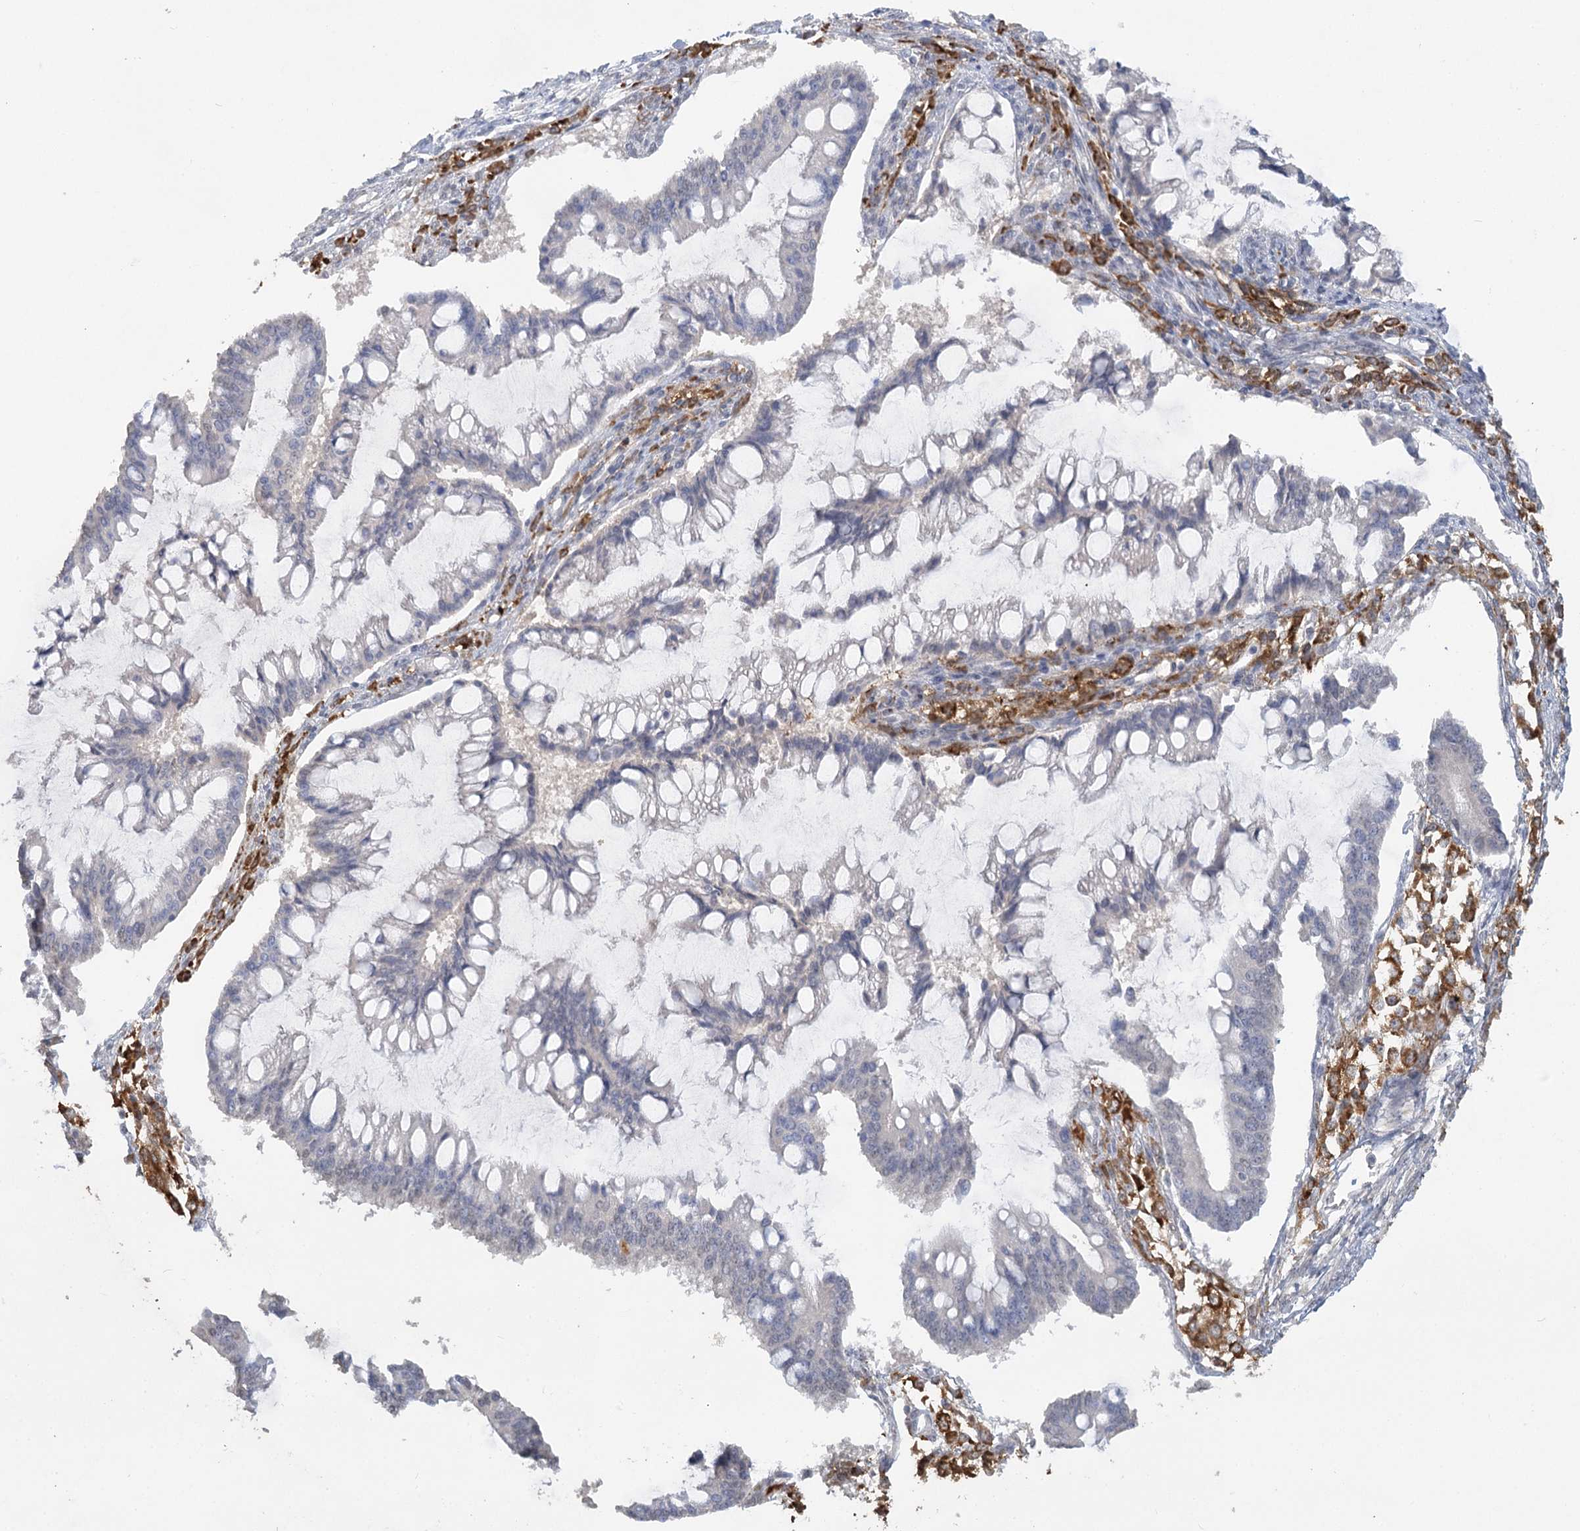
{"staining": {"intensity": "negative", "quantity": "none", "location": "none"}, "tissue": "ovarian cancer", "cell_type": "Tumor cells", "image_type": "cancer", "snomed": [{"axis": "morphology", "description": "Cystadenocarcinoma, mucinous, NOS"}, {"axis": "topography", "description": "Ovary"}], "caption": "Immunohistochemistry (IHC) of mucinous cystadenocarcinoma (ovarian) demonstrates no expression in tumor cells.", "gene": "TRAF3IP1", "patient": {"sex": "female", "age": 73}}